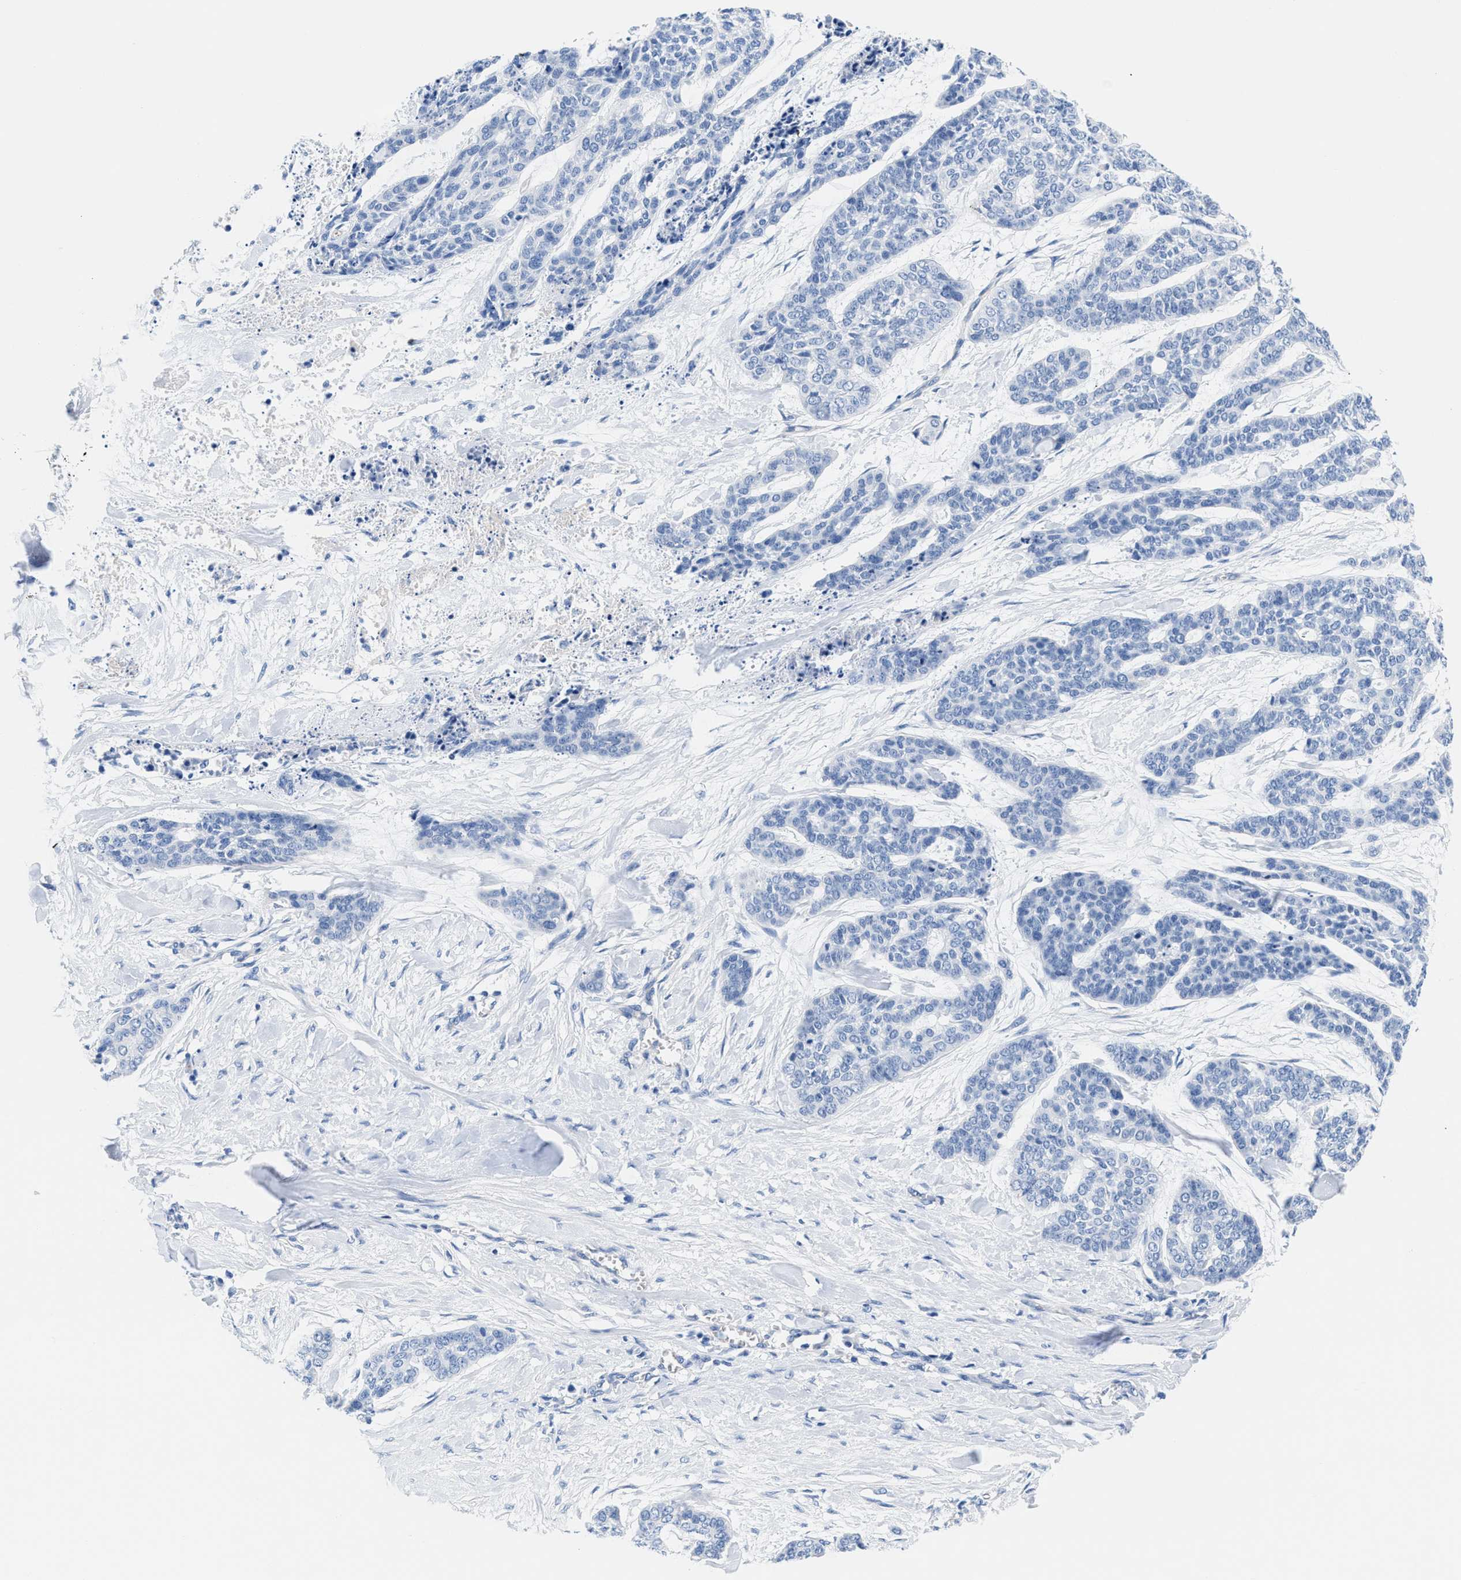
{"staining": {"intensity": "negative", "quantity": "none", "location": "none"}, "tissue": "skin cancer", "cell_type": "Tumor cells", "image_type": "cancer", "snomed": [{"axis": "morphology", "description": "Basal cell carcinoma"}, {"axis": "topography", "description": "Skin"}], "caption": "Image shows no significant protein staining in tumor cells of skin cancer. The staining was performed using DAB to visualize the protein expression in brown, while the nuclei were stained in blue with hematoxylin (Magnification: 20x).", "gene": "SLFN13", "patient": {"sex": "female", "age": 64}}